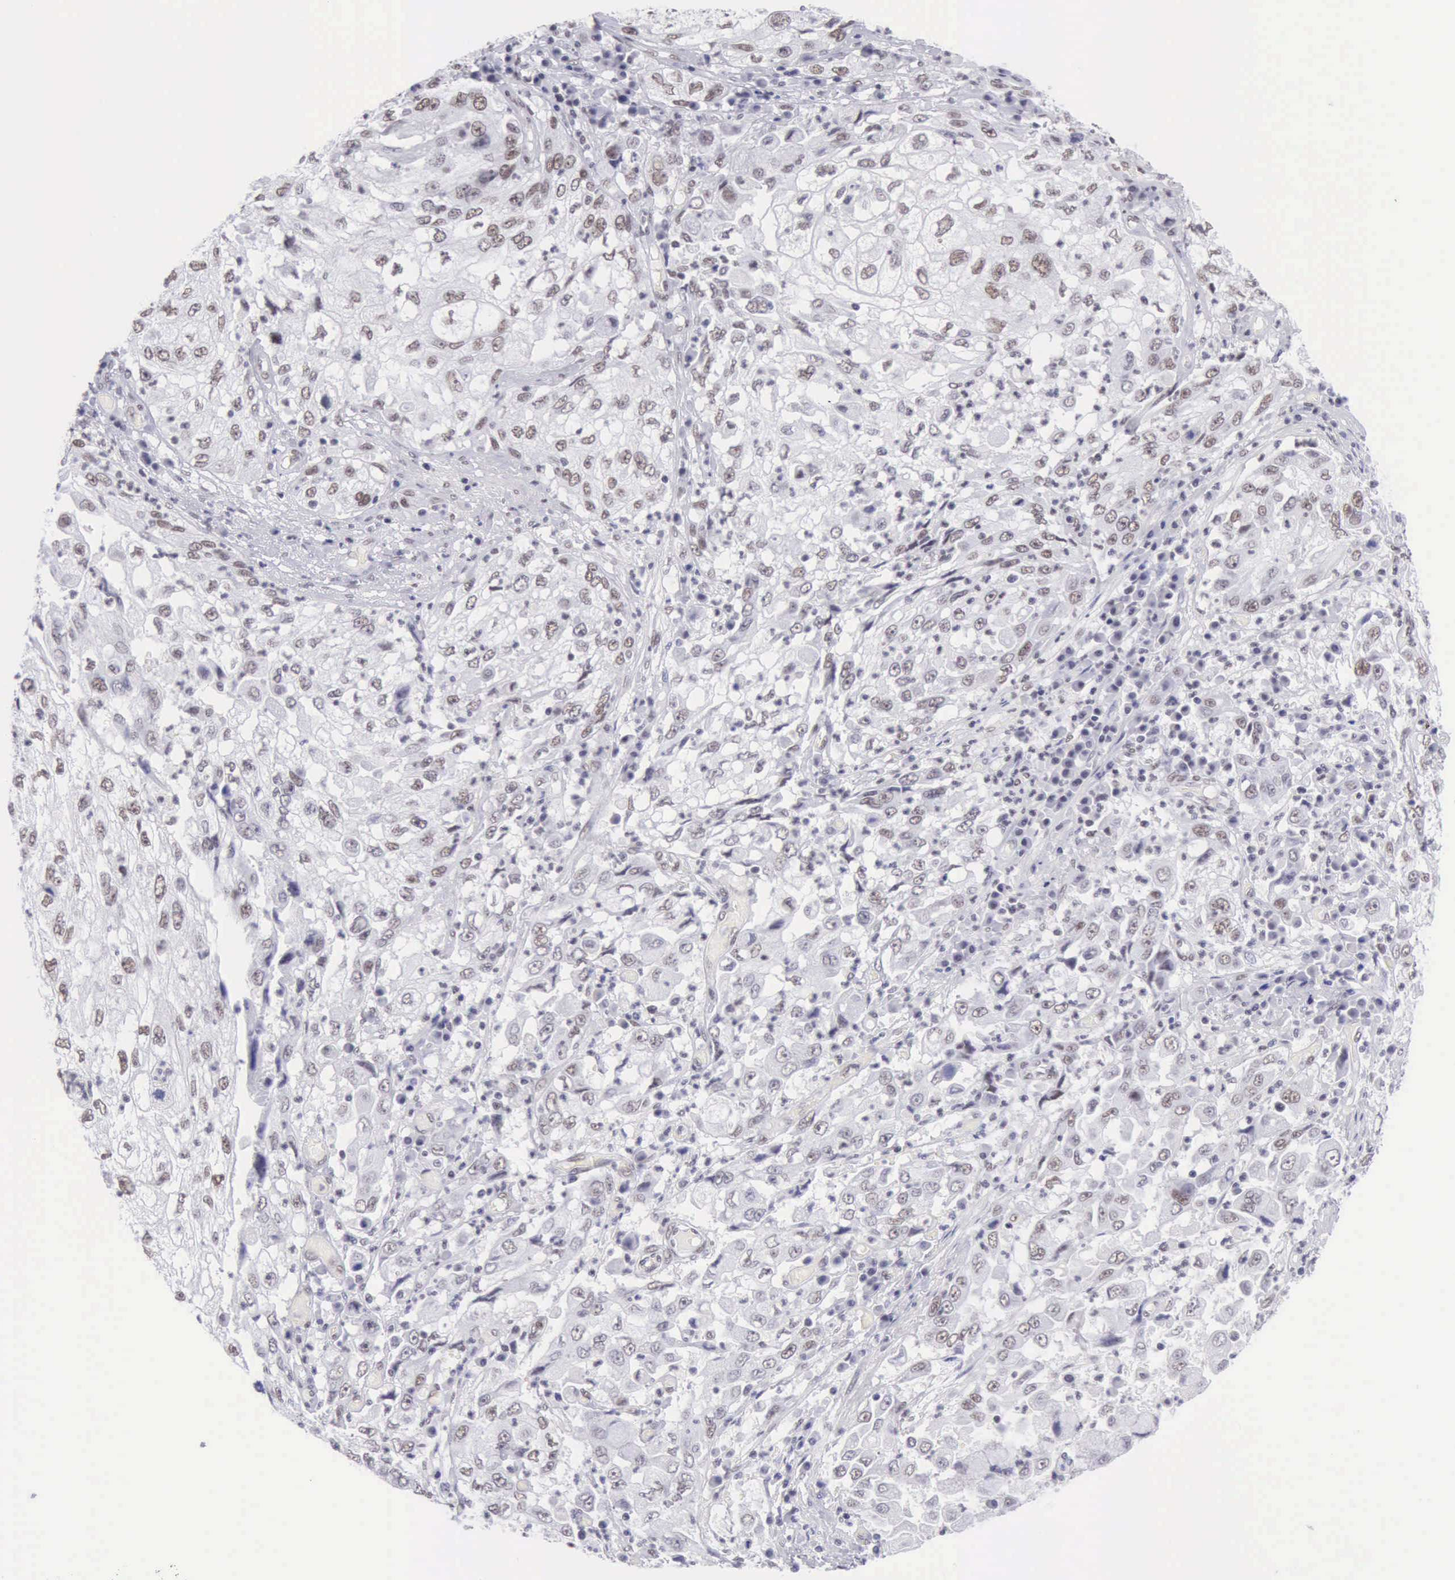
{"staining": {"intensity": "weak", "quantity": "<25%", "location": "nuclear"}, "tissue": "cervical cancer", "cell_type": "Tumor cells", "image_type": "cancer", "snomed": [{"axis": "morphology", "description": "Squamous cell carcinoma, NOS"}, {"axis": "topography", "description": "Cervix"}], "caption": "The photomicrograph exhibits no significant expression in tumor cells of cervical cancer (squamous cell carcinoma).", "gene": "EP300", "patient": {"sex": "female", "age": 36}}